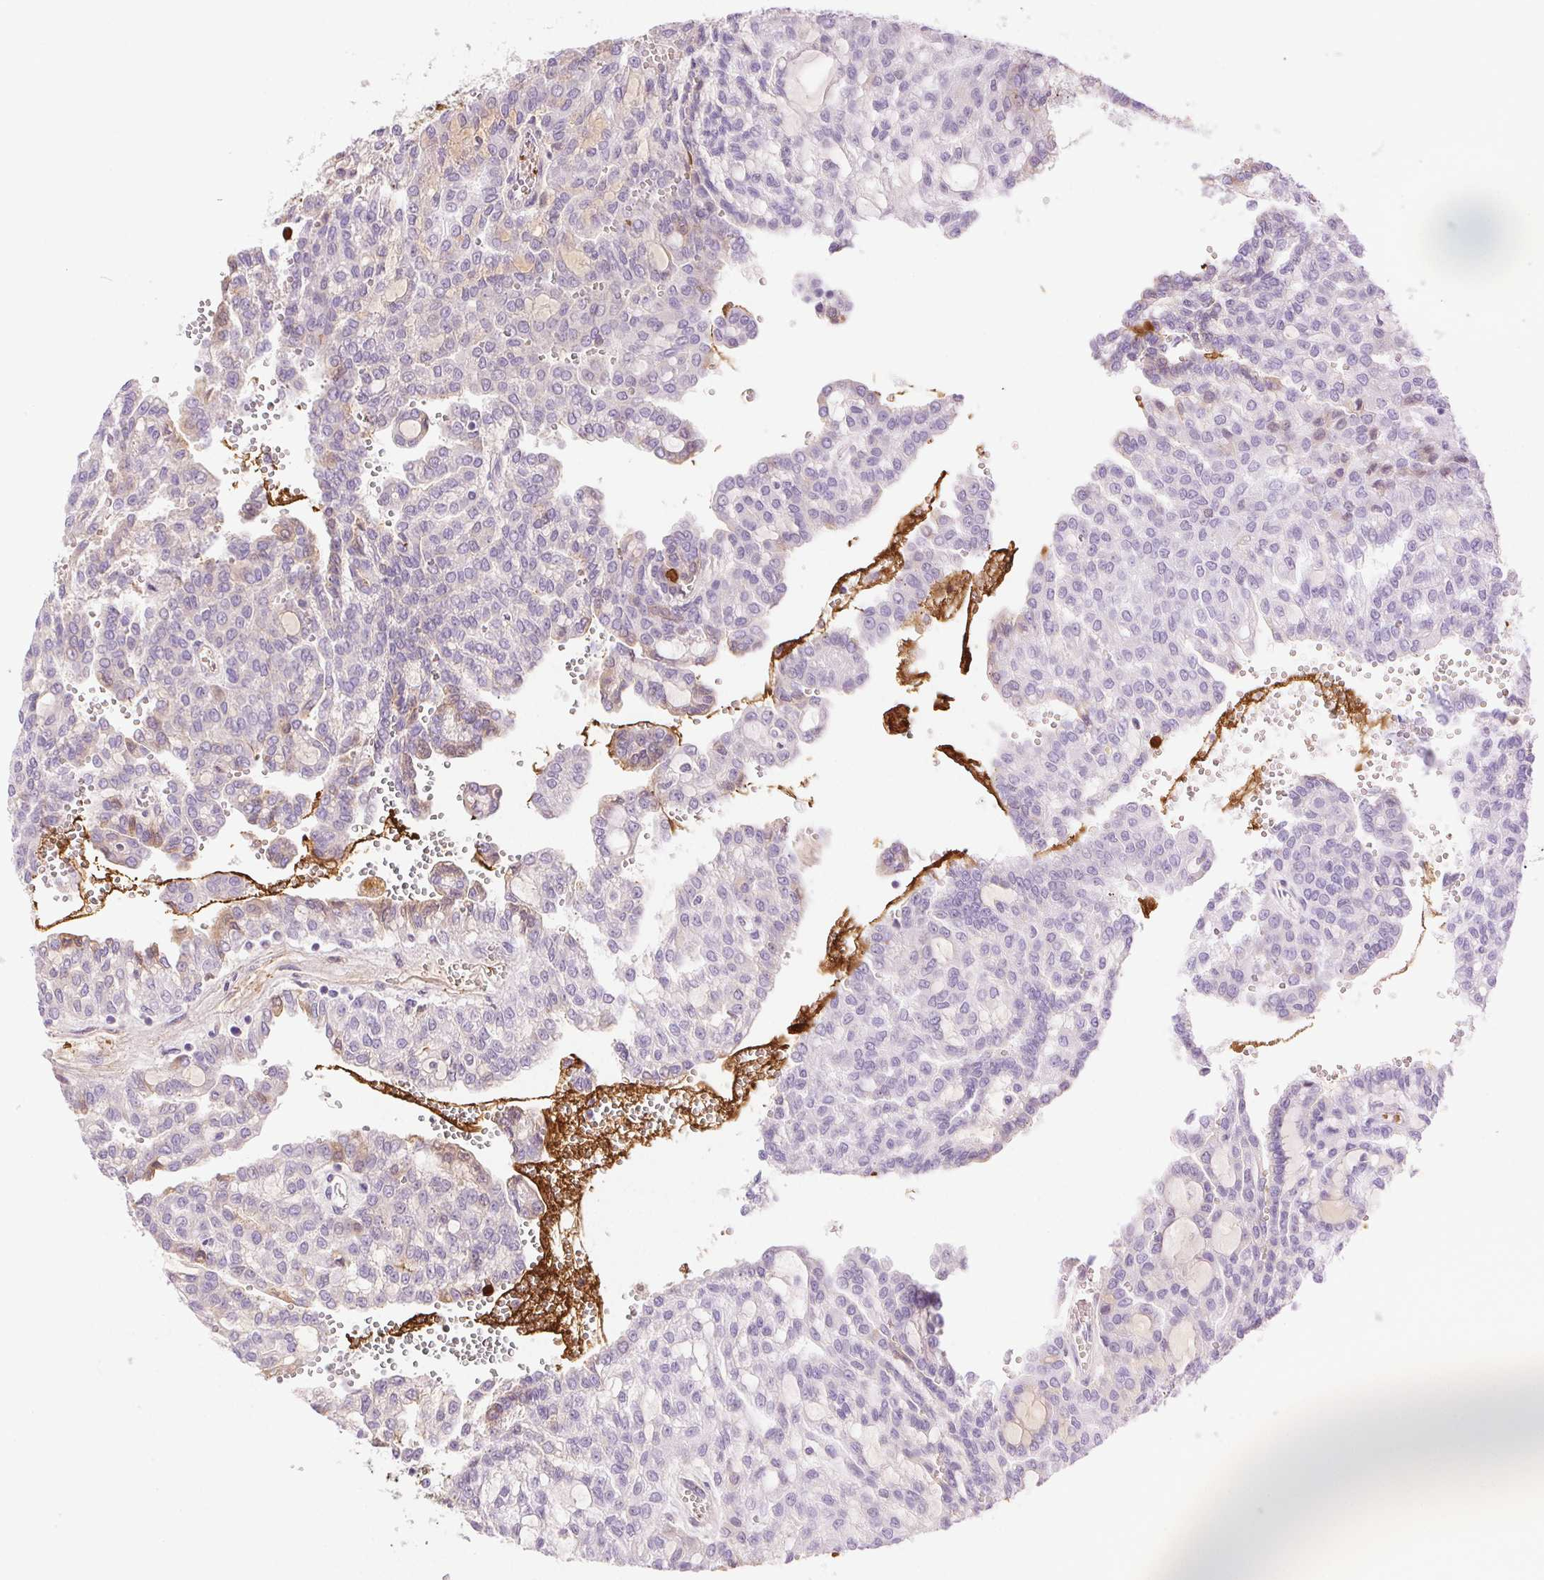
{"staining": {"intensity": "negative", "quantity": "none", "location": "none"}, "tissue": "renal cancer", "cell_type": "Tumor cells", "image_type": "cancer", "snomed": [{"axis": "morphology", "description": "Adenocarcinoma, NOS"}, {"axis": "topography", "description": "Kidney"}], "caption": "Adenocarcinoma (renal) was stained to show a protein in brown. There is no significant positivity in tumor cells. (Stains: DAB (3,3'-diaminobenzidine) immunohistochemistry with hematoxylin counter stain, Microscopy: brightfield microscopy at high magnification).", "gene": "FGA", "patient": {"sex": "male", "age": 63}}